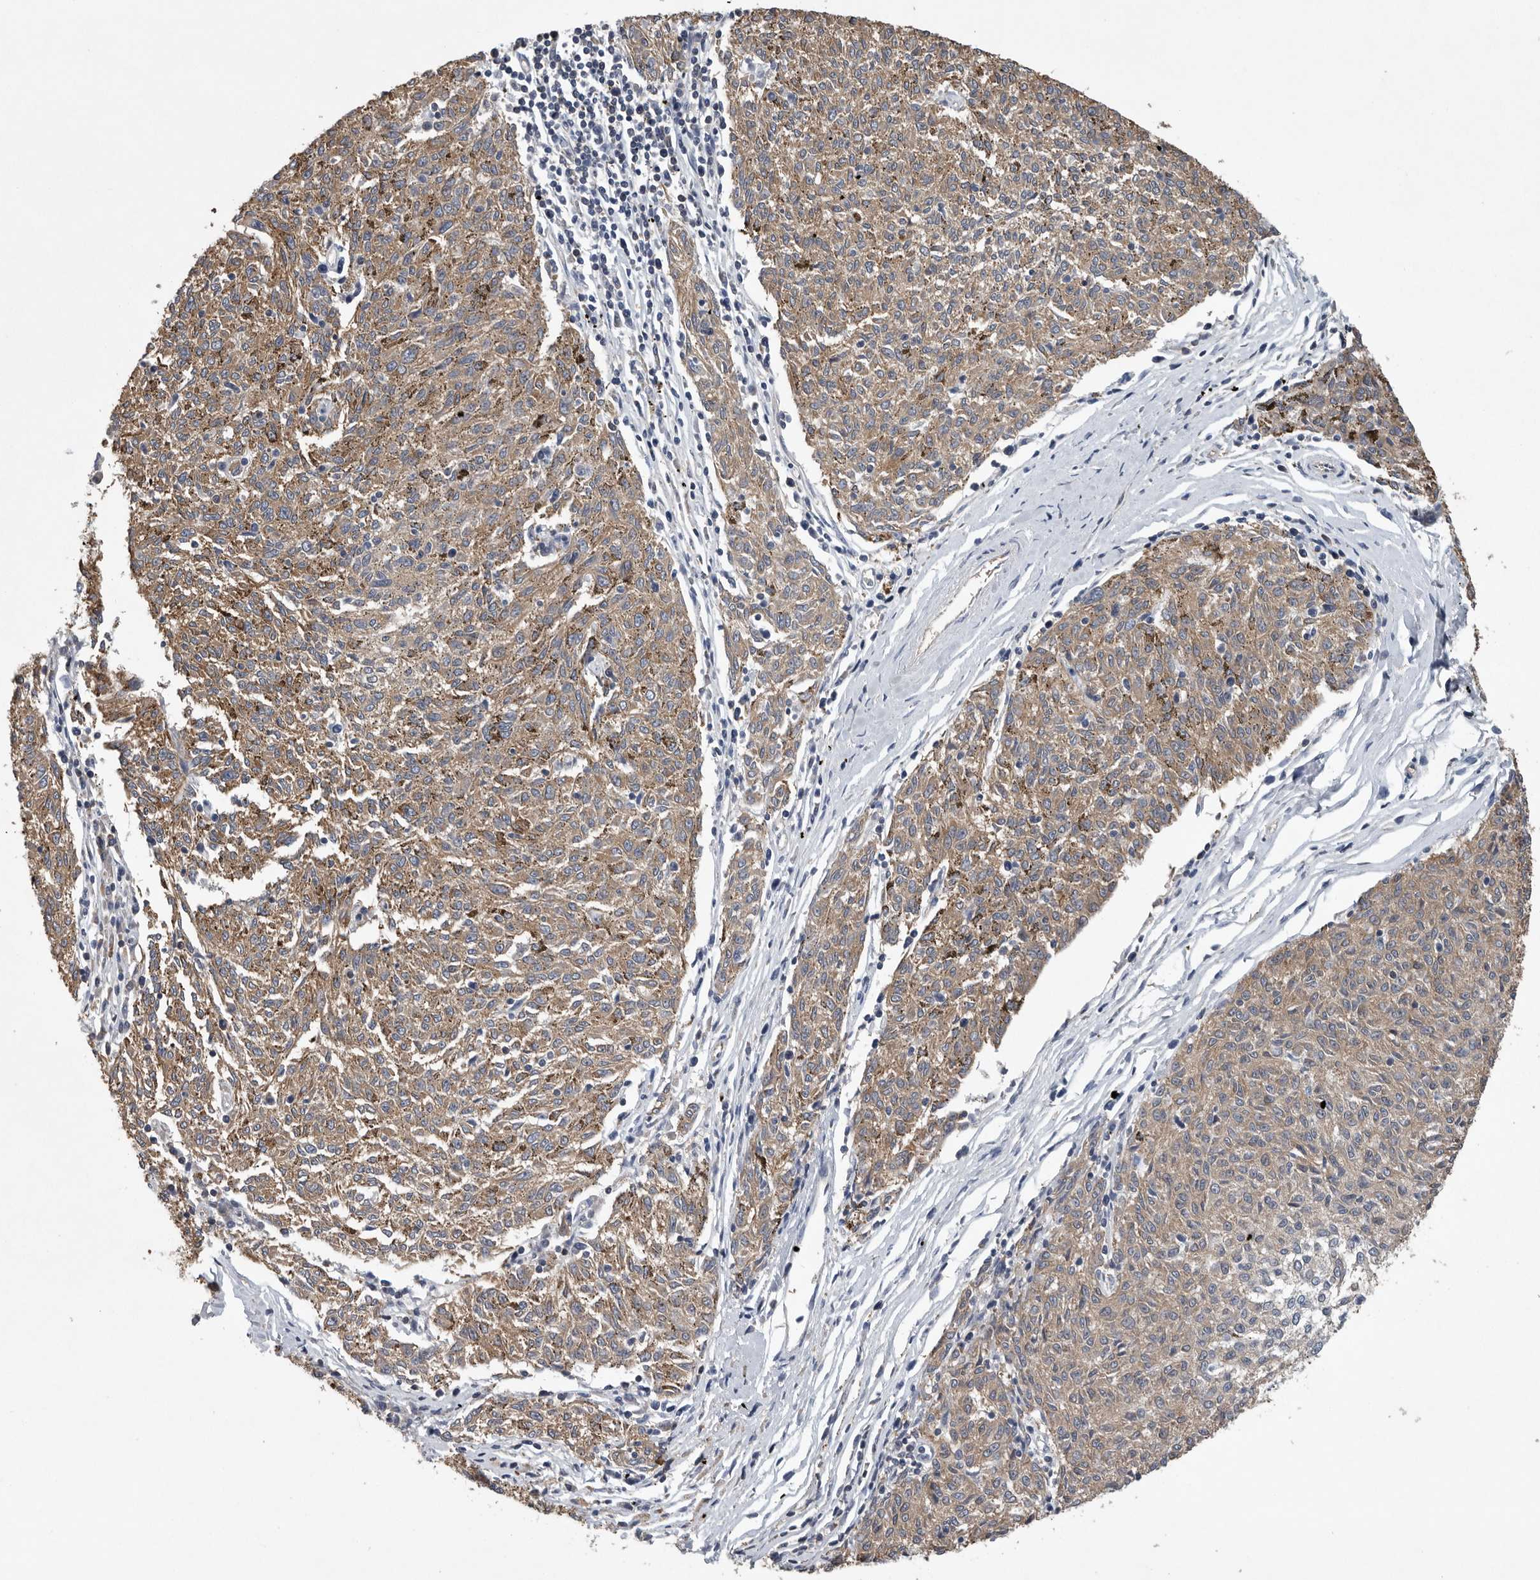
{"staining": {"intensity": "weak", "quantity": ">75%", "location": "cytoplasmic/membranous"}, "tissue": "melanoma", "cell_type": "Tumor cells", "image_type": "cancer", "snomed": [{"axis": "morphology", "description": "Malignant melanoma, NOS"}, {"axis": "topography", "description": "Skin"}], "caption": "About >75% of tumor cells in human malignant melanoma reveal weak cytoplasmic/membranous protein staining as visualized by brown immunohistochemical staining.", "gene": "PDCD4", "patient": {"sex": "female", "age": 72}}